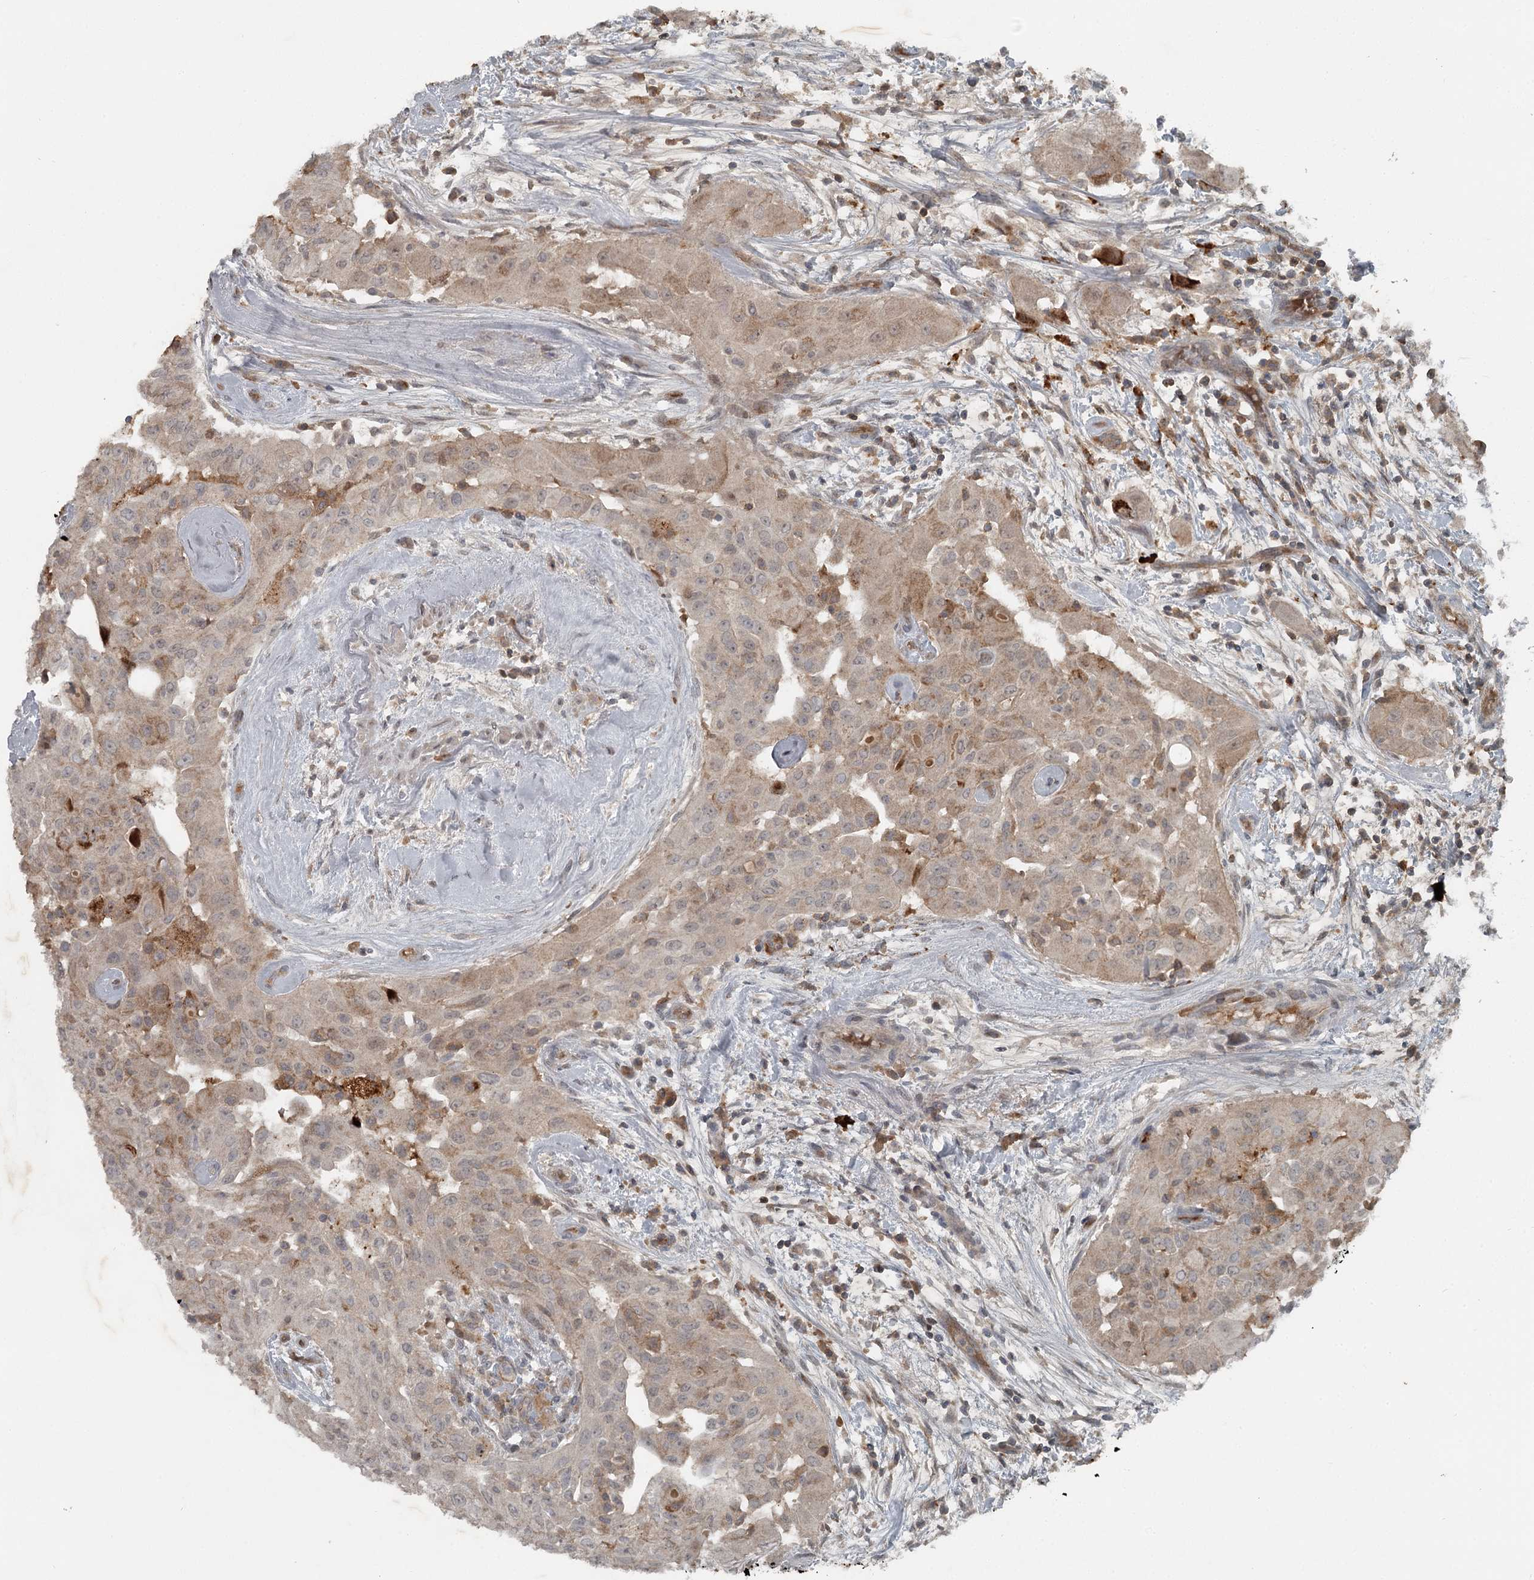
{"staining": {"intensity": "weak", "quantity": "25%-75%", "location": "cytoplasmic/membranous"}, "tissue": "thyroid cancer", "cell_type": "Tumor cells", "image_type": "cancer", "snomed": [{"axis": "morphology", "description": "Papillary adenocarcinoma, NOS"}, {"axis": "topography", "description": "Thyroid gland"}], "caption": "Protein expression analysis of papillary adenocarcinoma (thyroid) exhibits weak cytoplasmic/membranous staining in approximately 25%-75% of tumor cells.", "gene": "SLC39A8", "patient": {"sex": "female", "age": 59}}